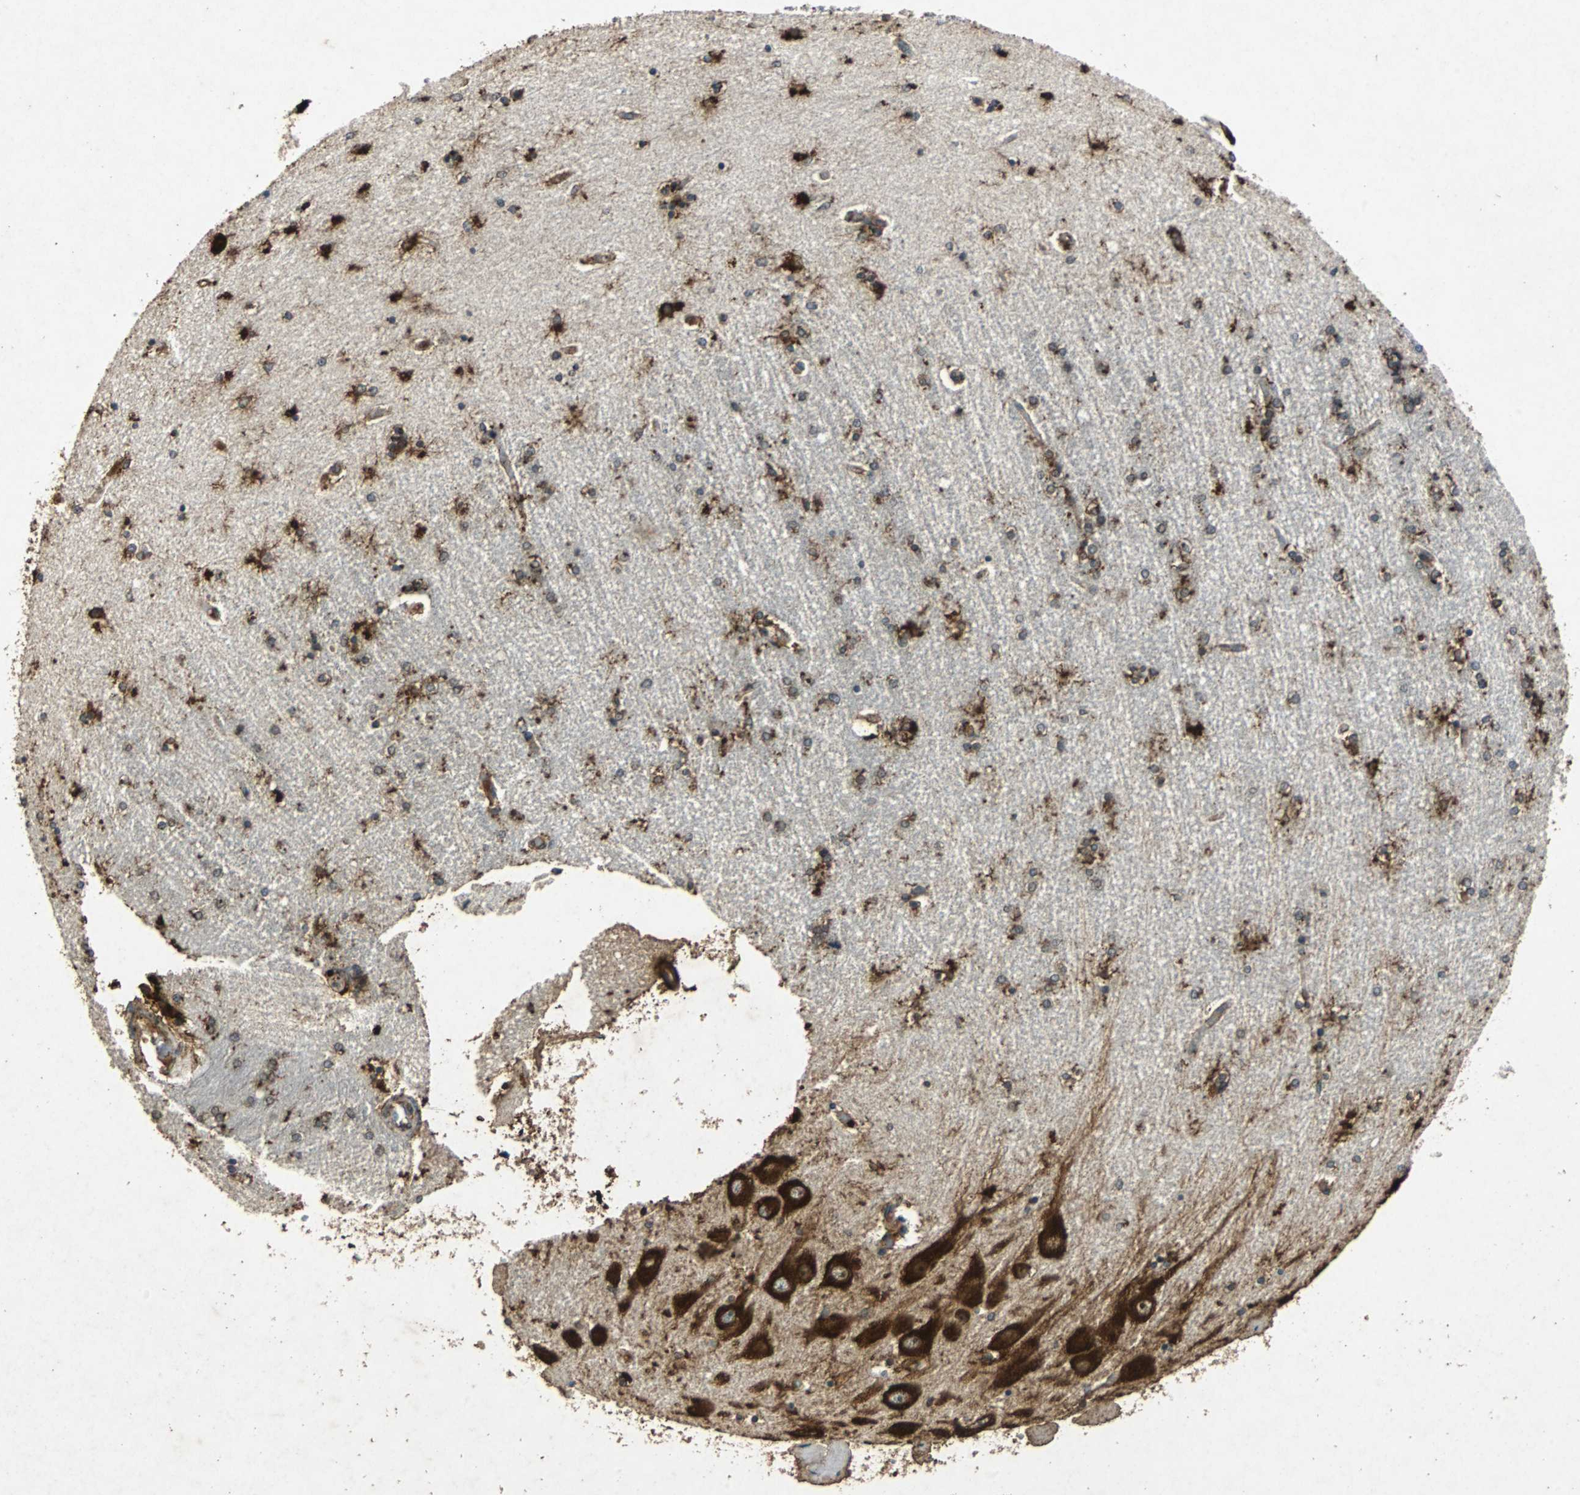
{"staining": {"intensity": "strong", "quantity": "25%-75%", "location": "cytoplasmic/membranous"}, "tissue": "hippocampus", "cell_type": "Glial cells", "image_type": "normal", "snomed": [{"axis": "morphology", "description": "Normal tissue, NOS"}, {"axis": "topography", "description": "Hippocampus"}], "caption": "Immunohistochemistry photomicrograph of unremarkable human hippocampus stained for a protein (brown), which exhibits high levels of strong cytoplasmic/membranous positivity in about 25%-75% of glial cells.", "gene": "NAA10", "patient": {"sex": "female", "age": 54}}